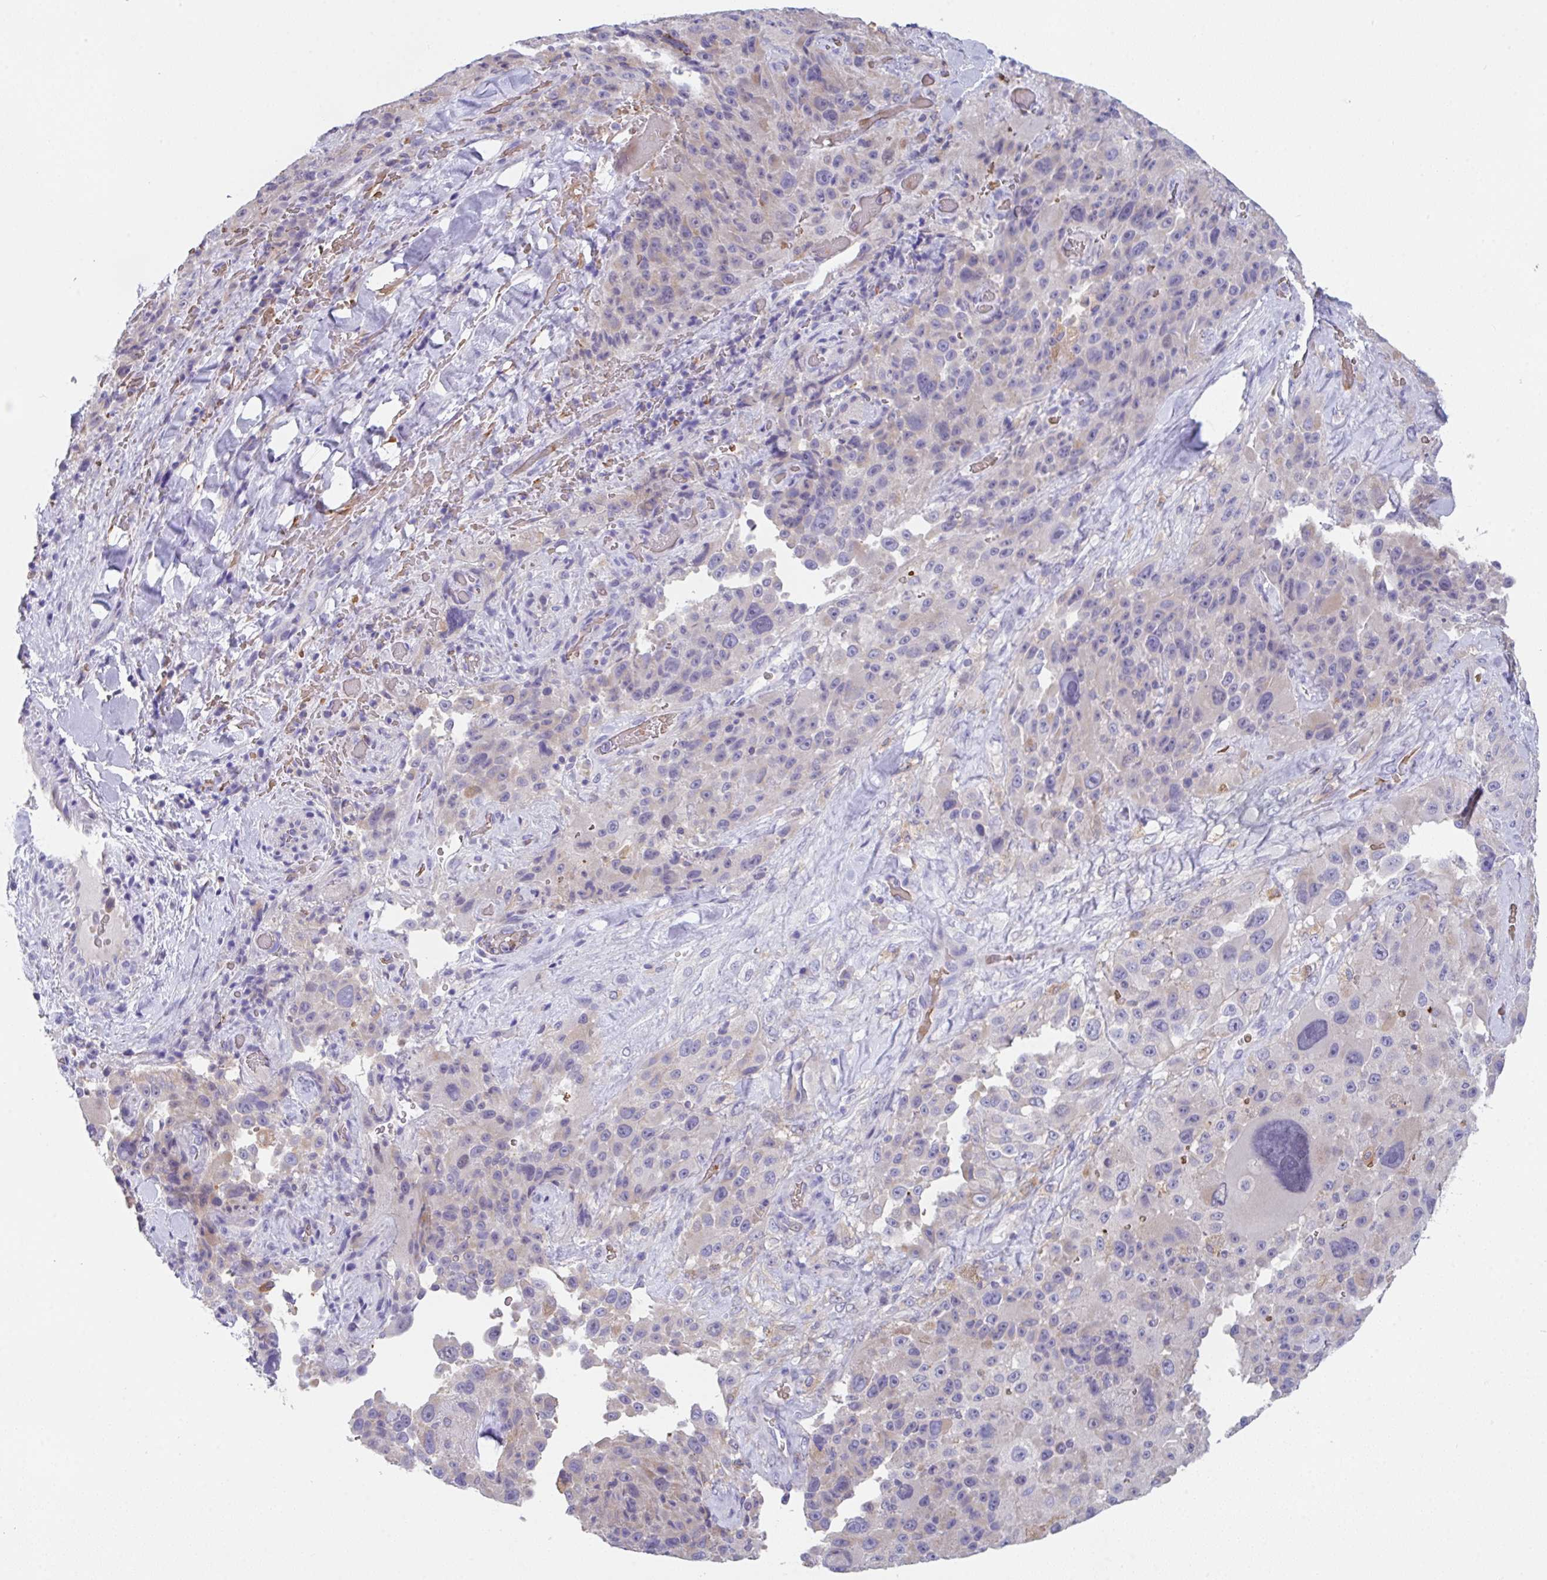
{"staining": {"intensity": "negative", "quantity": "none", "location": "none"}, "tissue": "melanoma", "cell_type": "Tumor cells", "image_type": "cancer", "snomed": [{"axis": "morphology", "description": "Malignant melanoma, Metastatic site"}, {"axis": "topography", "description": "Lymph node"}], "caption": "Immunohistochemistry (IHC) of malignant melanoma (metastatic site) exhibits no staining in tumor cells. The staining is performed using DAB (3,3'-diaminobenzidine) brown chromogen with nuclei counter-stained in using hematoxylin.", "gene": "TFAP2C", "patient": {"sex": "male", "age": 62}}